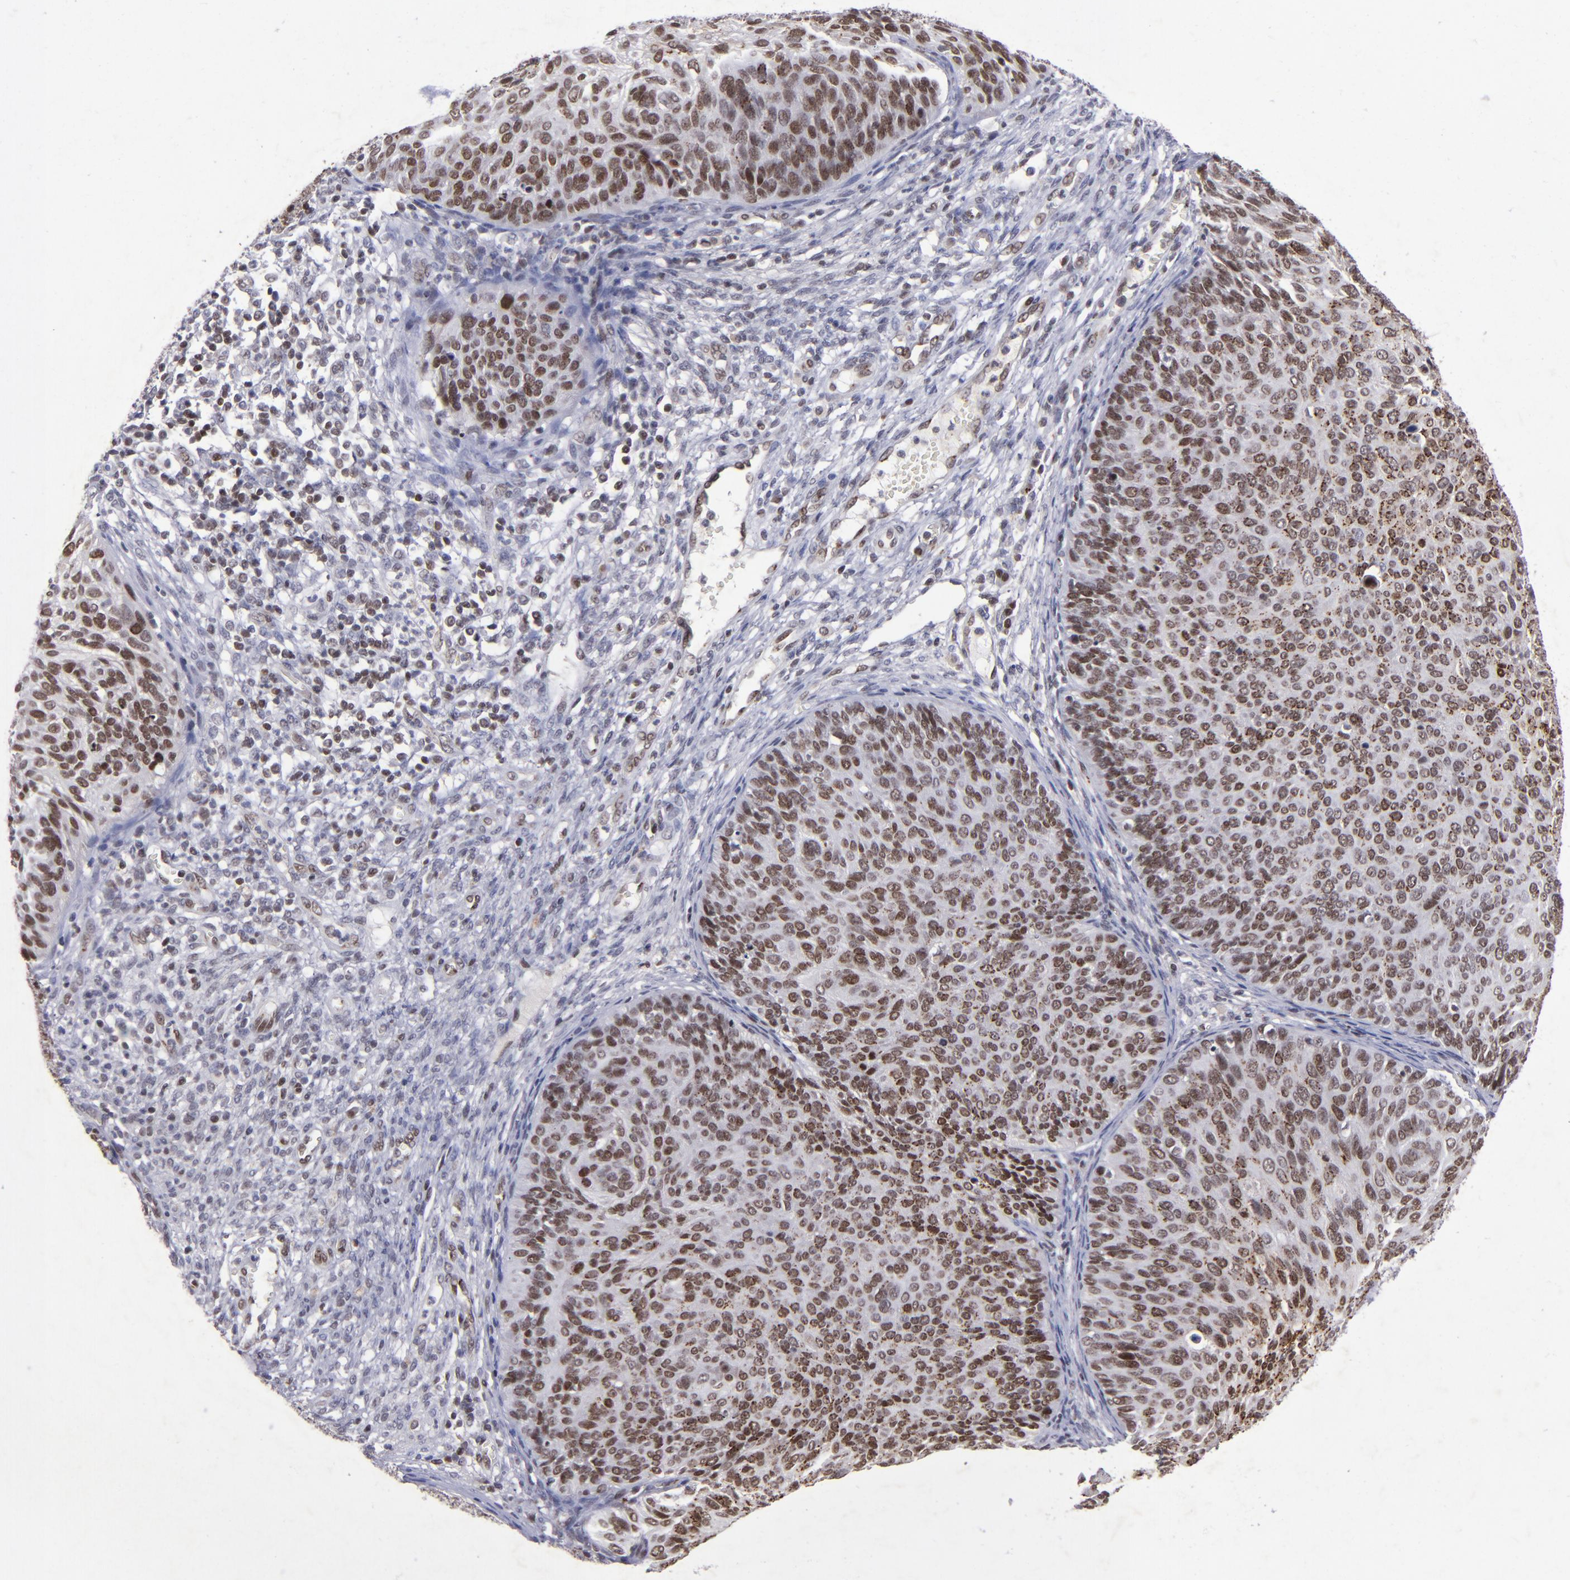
{"staining": {"intensity": "strong", "quantity": ">75%", "location": "nuclear"}, "tissue": "cervical cancer", "cell_type": "Tumor cells", "image_type": "cancer", "snomed": [{"axis": "morphology", "description": "Squamous cell carcinoma, NOS"}, {"axis": "topography", "description": "Cervix"}], "caption": "Human cervical cancer (squamous cell carcinoma) stained for a protein (brown) shows strong nuclear positive expression in about >75% of tumor cells.", "gene": "MGMT", "patient": {"sex": "female", "age": 36}}